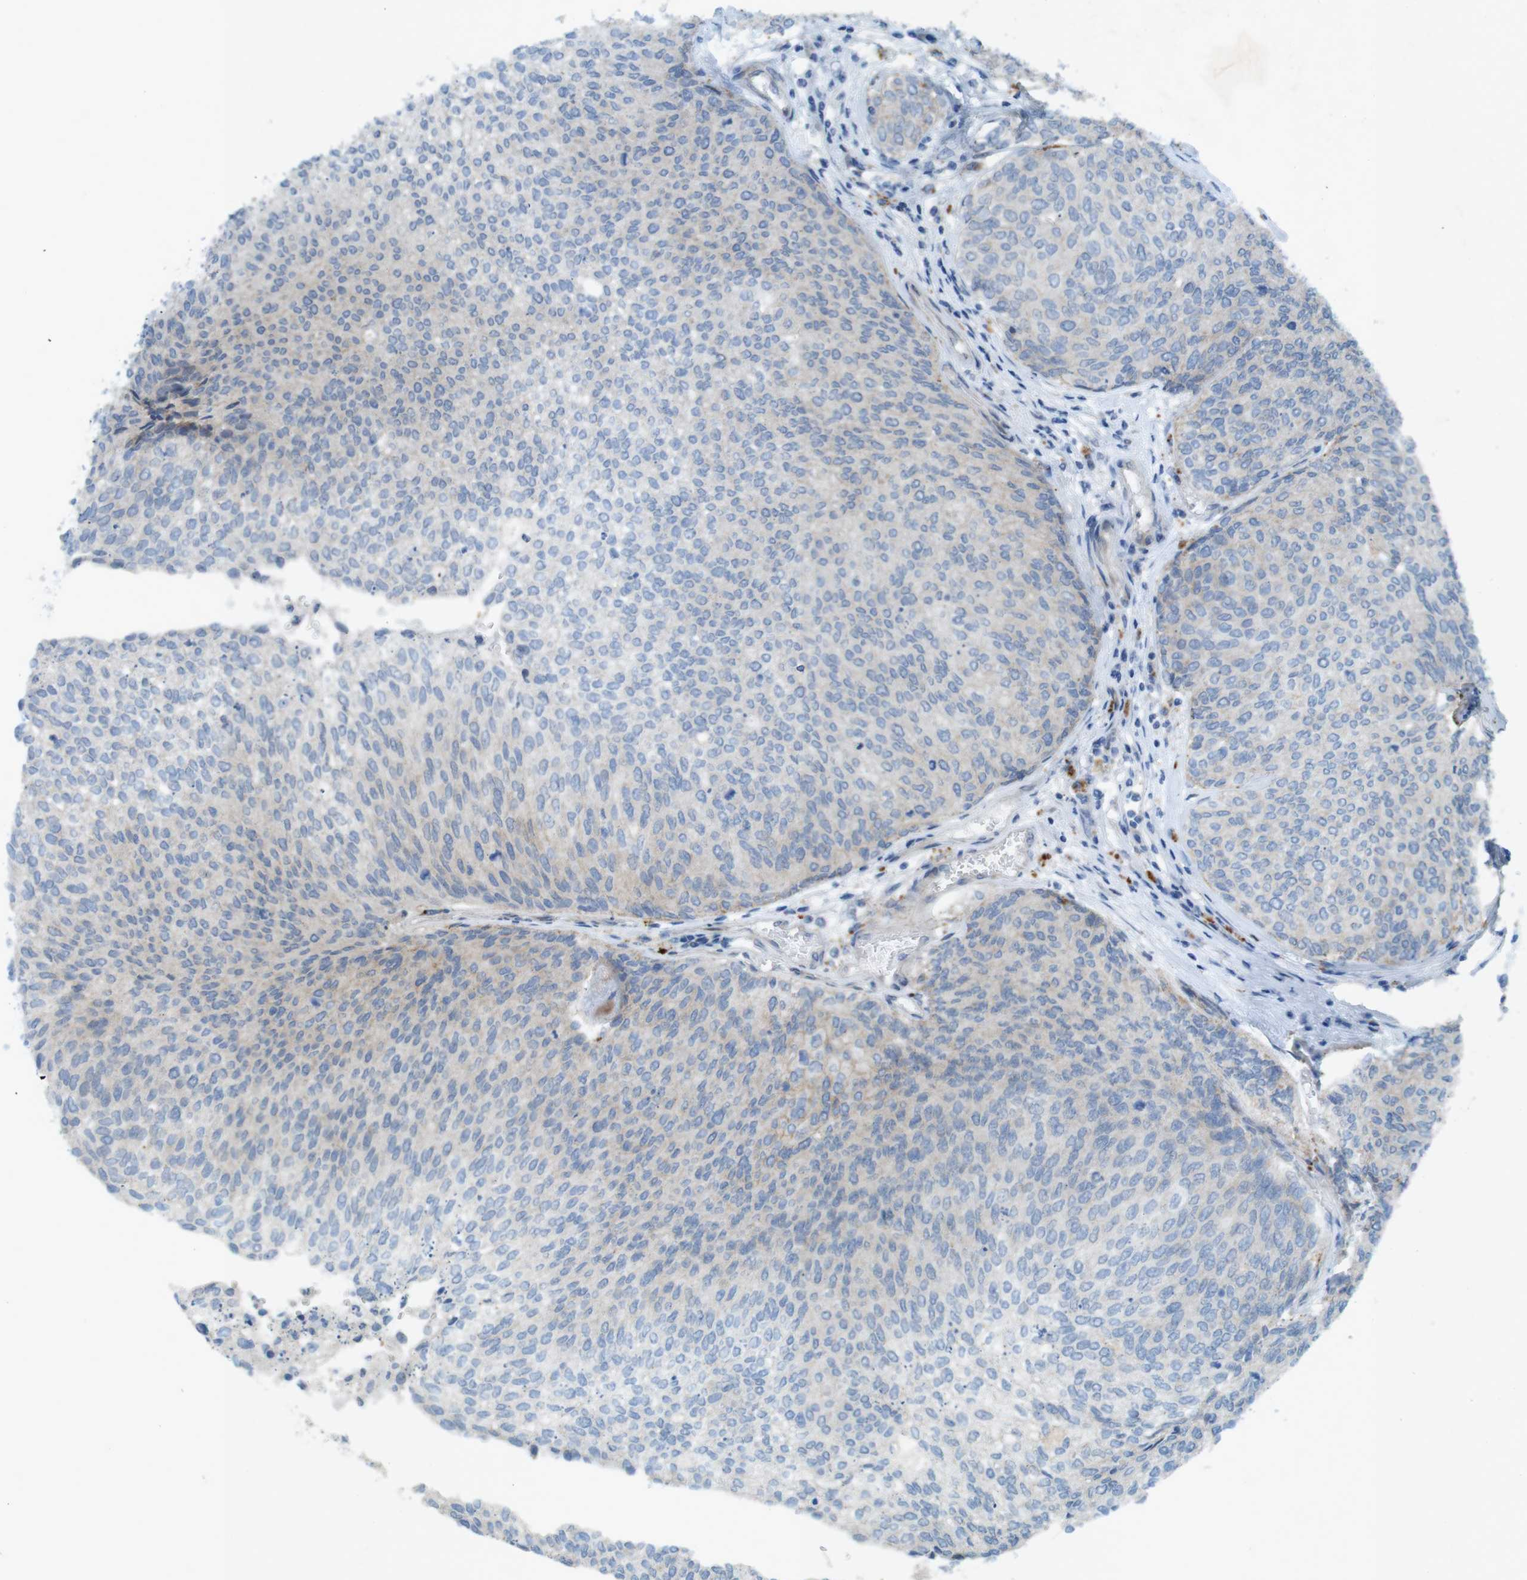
{"staining": {"intensity": "weak", "quantity": "25%-75%", "location": "cytoplasmic/membranous"}, "tissue": "urothelial cancer", "cell_type": "Tumor cells", "image_type": "cancer", "snomed": [{"axis": "morphology", "description": "Urothelial carcinoma, Low grade"}, {"axis": "topography", "description": "Urinary bladder"}], "caption": "Low-grade urothelial carcinoma tissue reveals weak cytoplasmic/membranous staining in approximately 25%-75% of tumor cells", "gene": "TYW1", "patient": {"sex": "female", "age": 79}}